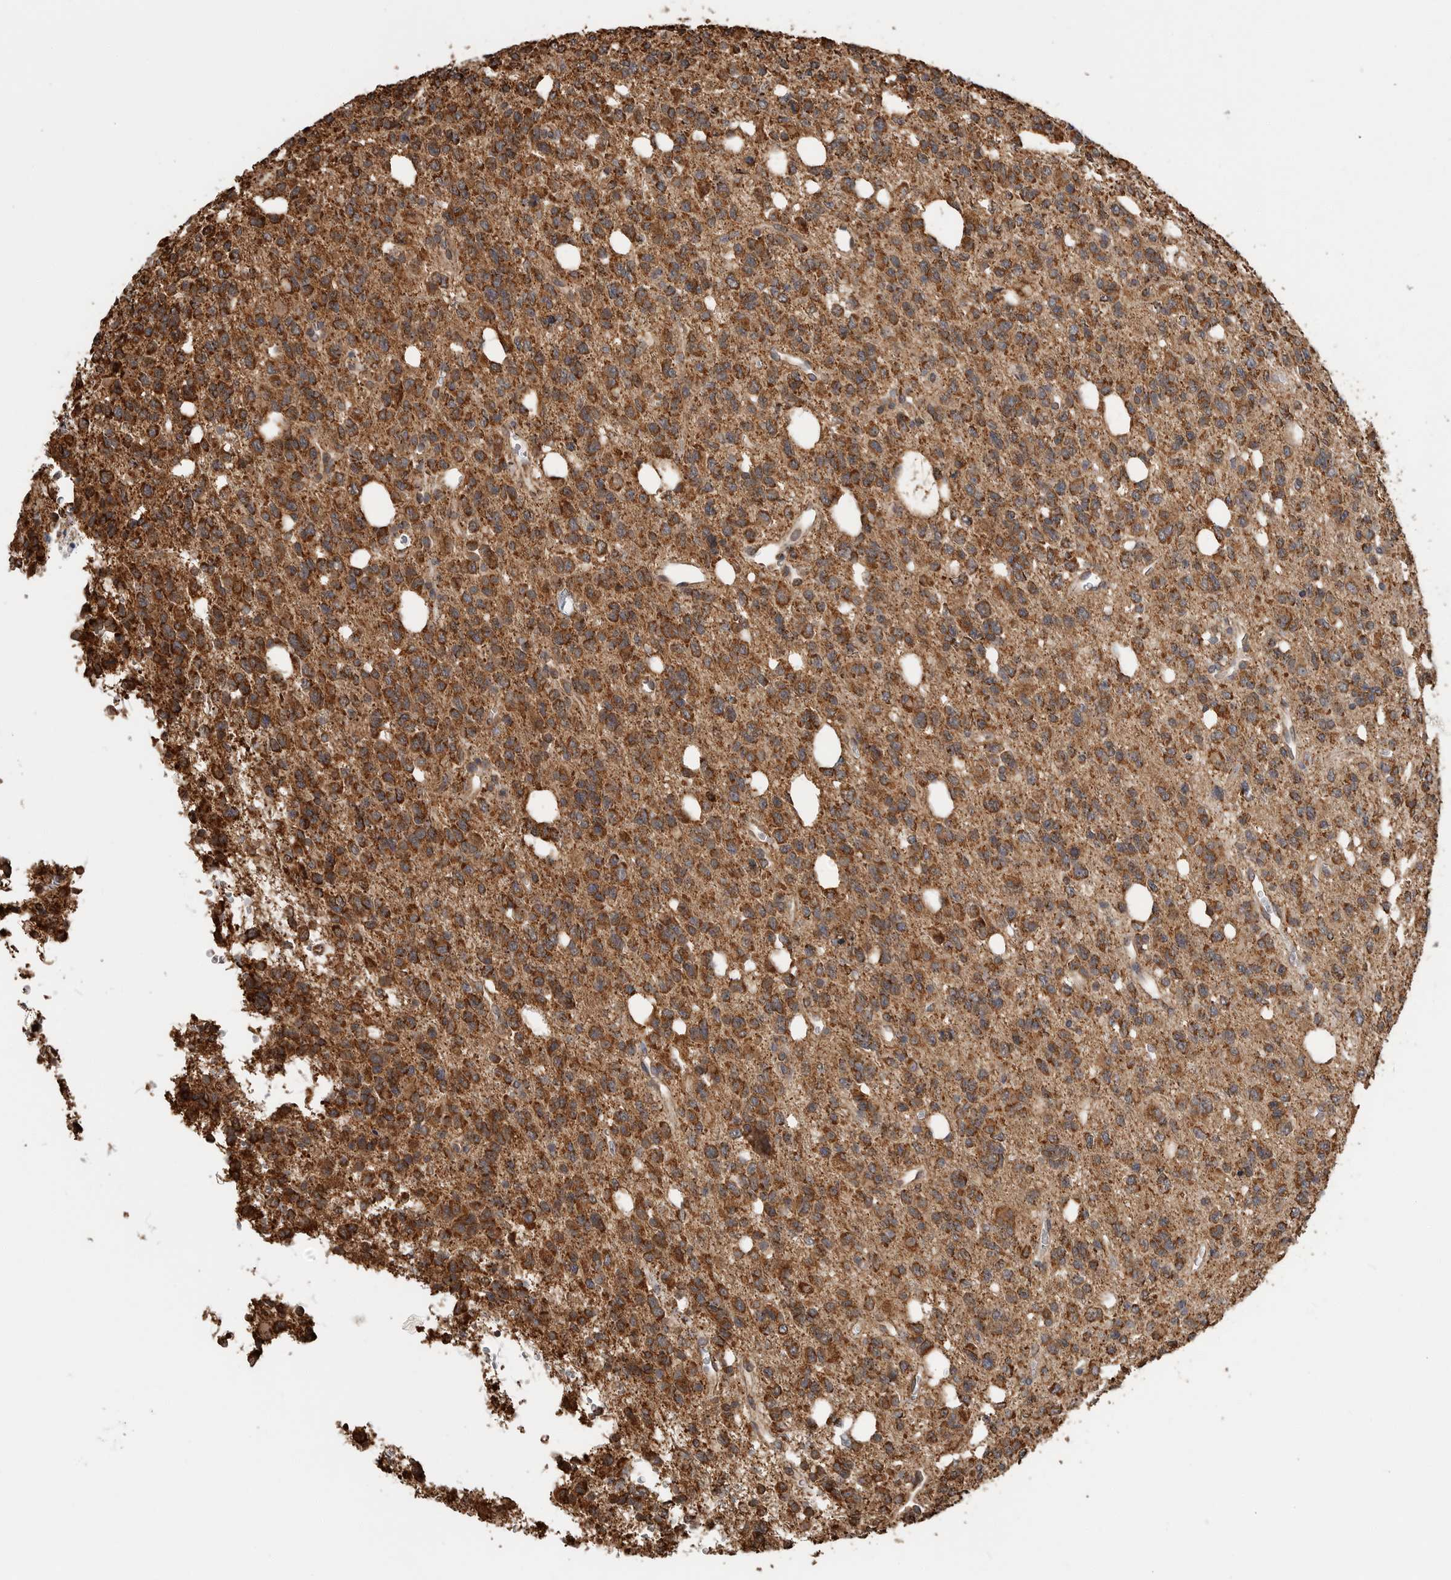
{"staining": {"intensity": "strong", "quantity": ">75%", "location": "cytoplasmic/membranous"}, "tissue": "glioma", "cell_type": "Tumor cells", "image_type": "cancer", "snomed": [{"axis": "morphology", "description": "Glioma, malignant, High grade"}, {"axis": "topography", "description": "Brain"}], "caption": "Tumor cells reveal high levels of strong cytoplasmic/membranous expression in about >75% of cells in human malignant glioma (high-grade).", "gene": "GCNT2", "patient": {"sex": "female", "age": 62}}